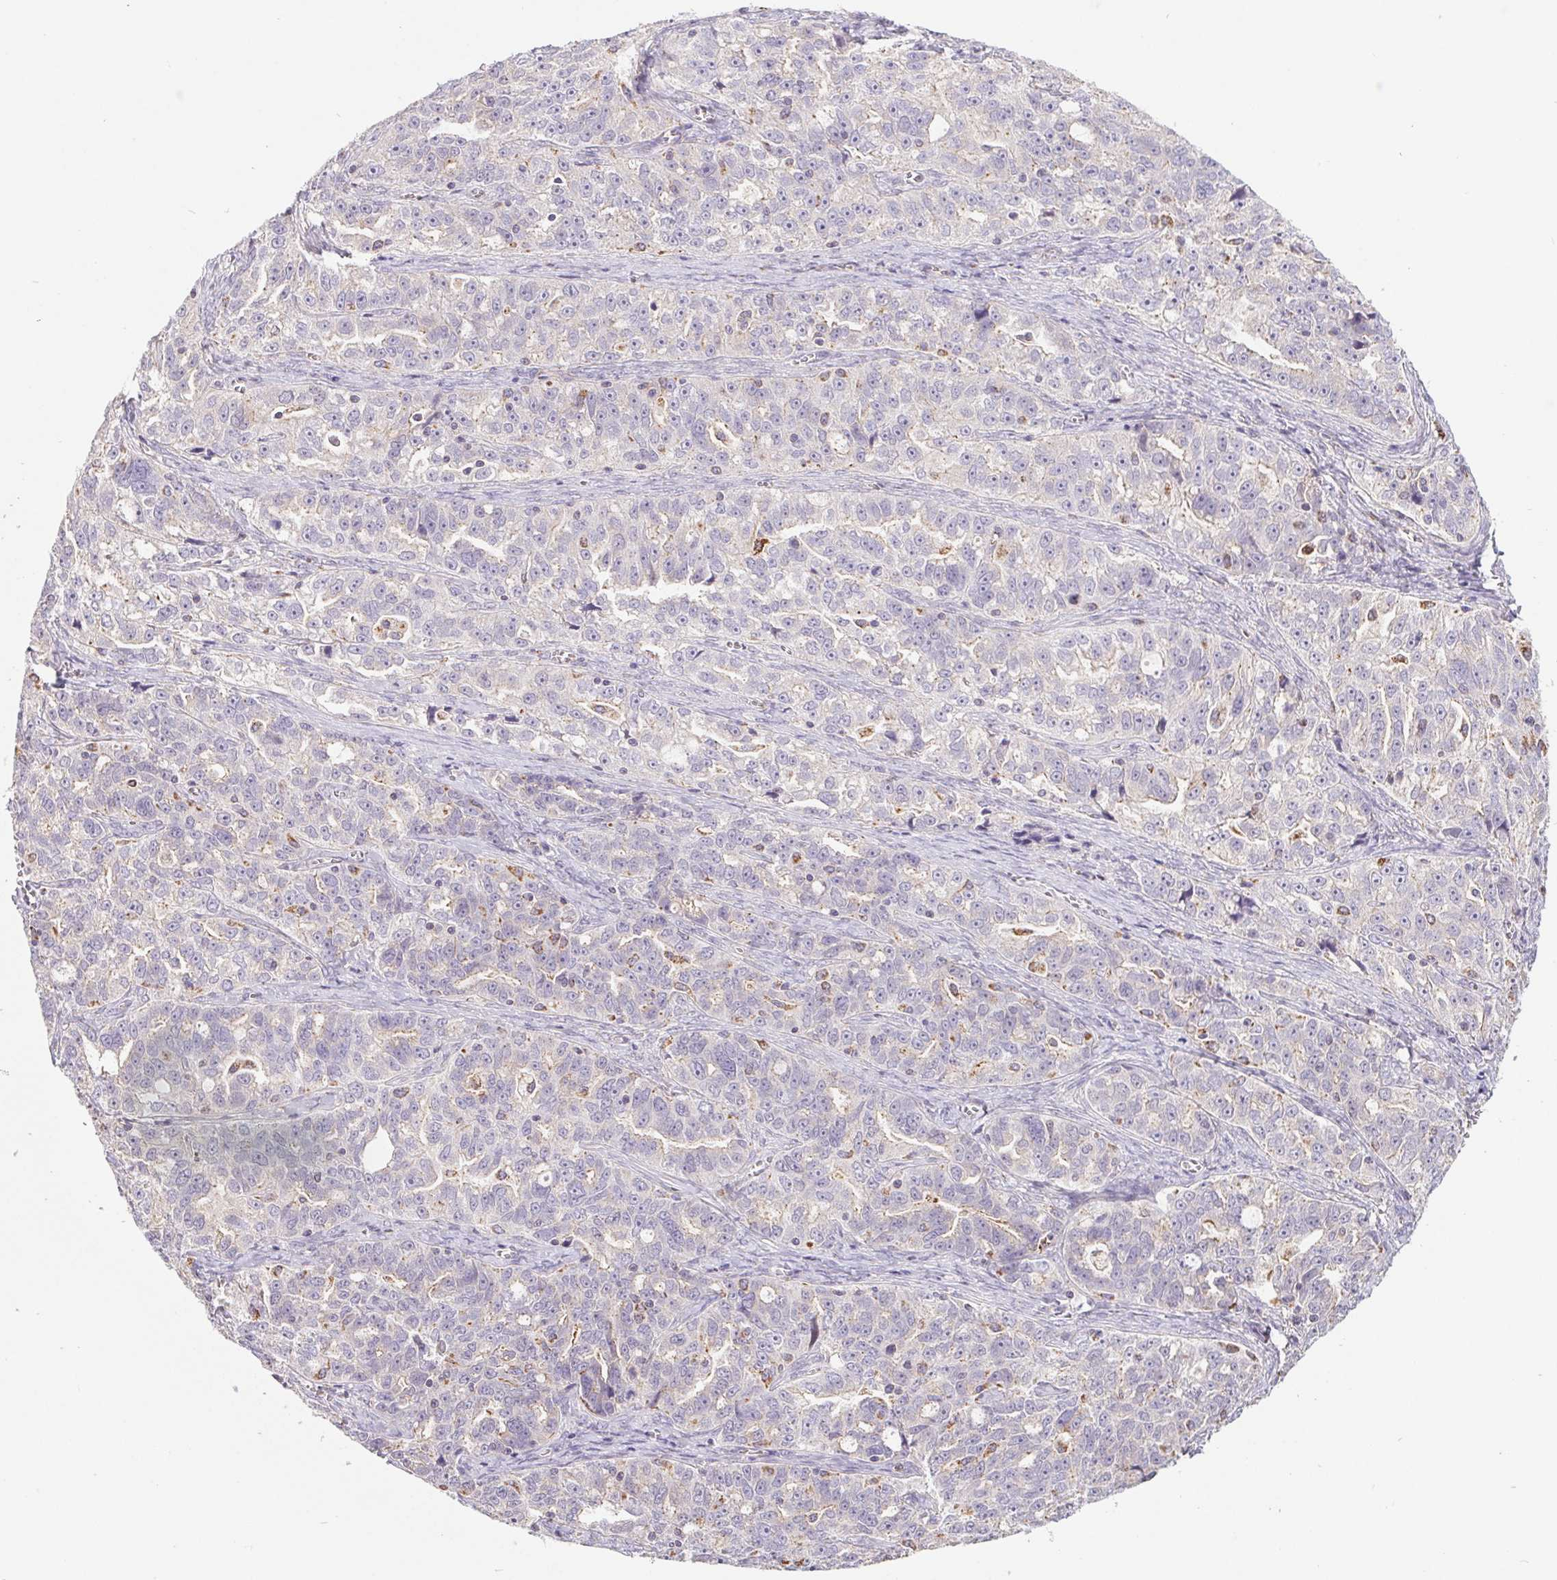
{"staining": {"intensity": "negative", "quantity": "none", "location": "none"}, "tissue": "ovarian cancer", "cell_type": "Tumor cells", "image_type": "cancer", "snomed": [{"axis": "morphology", "description": "Cystadenocarcinoma, serous, NOS"}, {"axis": "topography", "description": "Ovary"}], "caption": "This histopathology image is of ovarian cancer (serous cystadenocarcinoma) stained with immunohistochemistry to label a protein in brown with the nuclei are counter-stained blue. There is no staining in tumor cells.", "gene": "EMC6", "patient": {"sex": "female", "age": 51}}